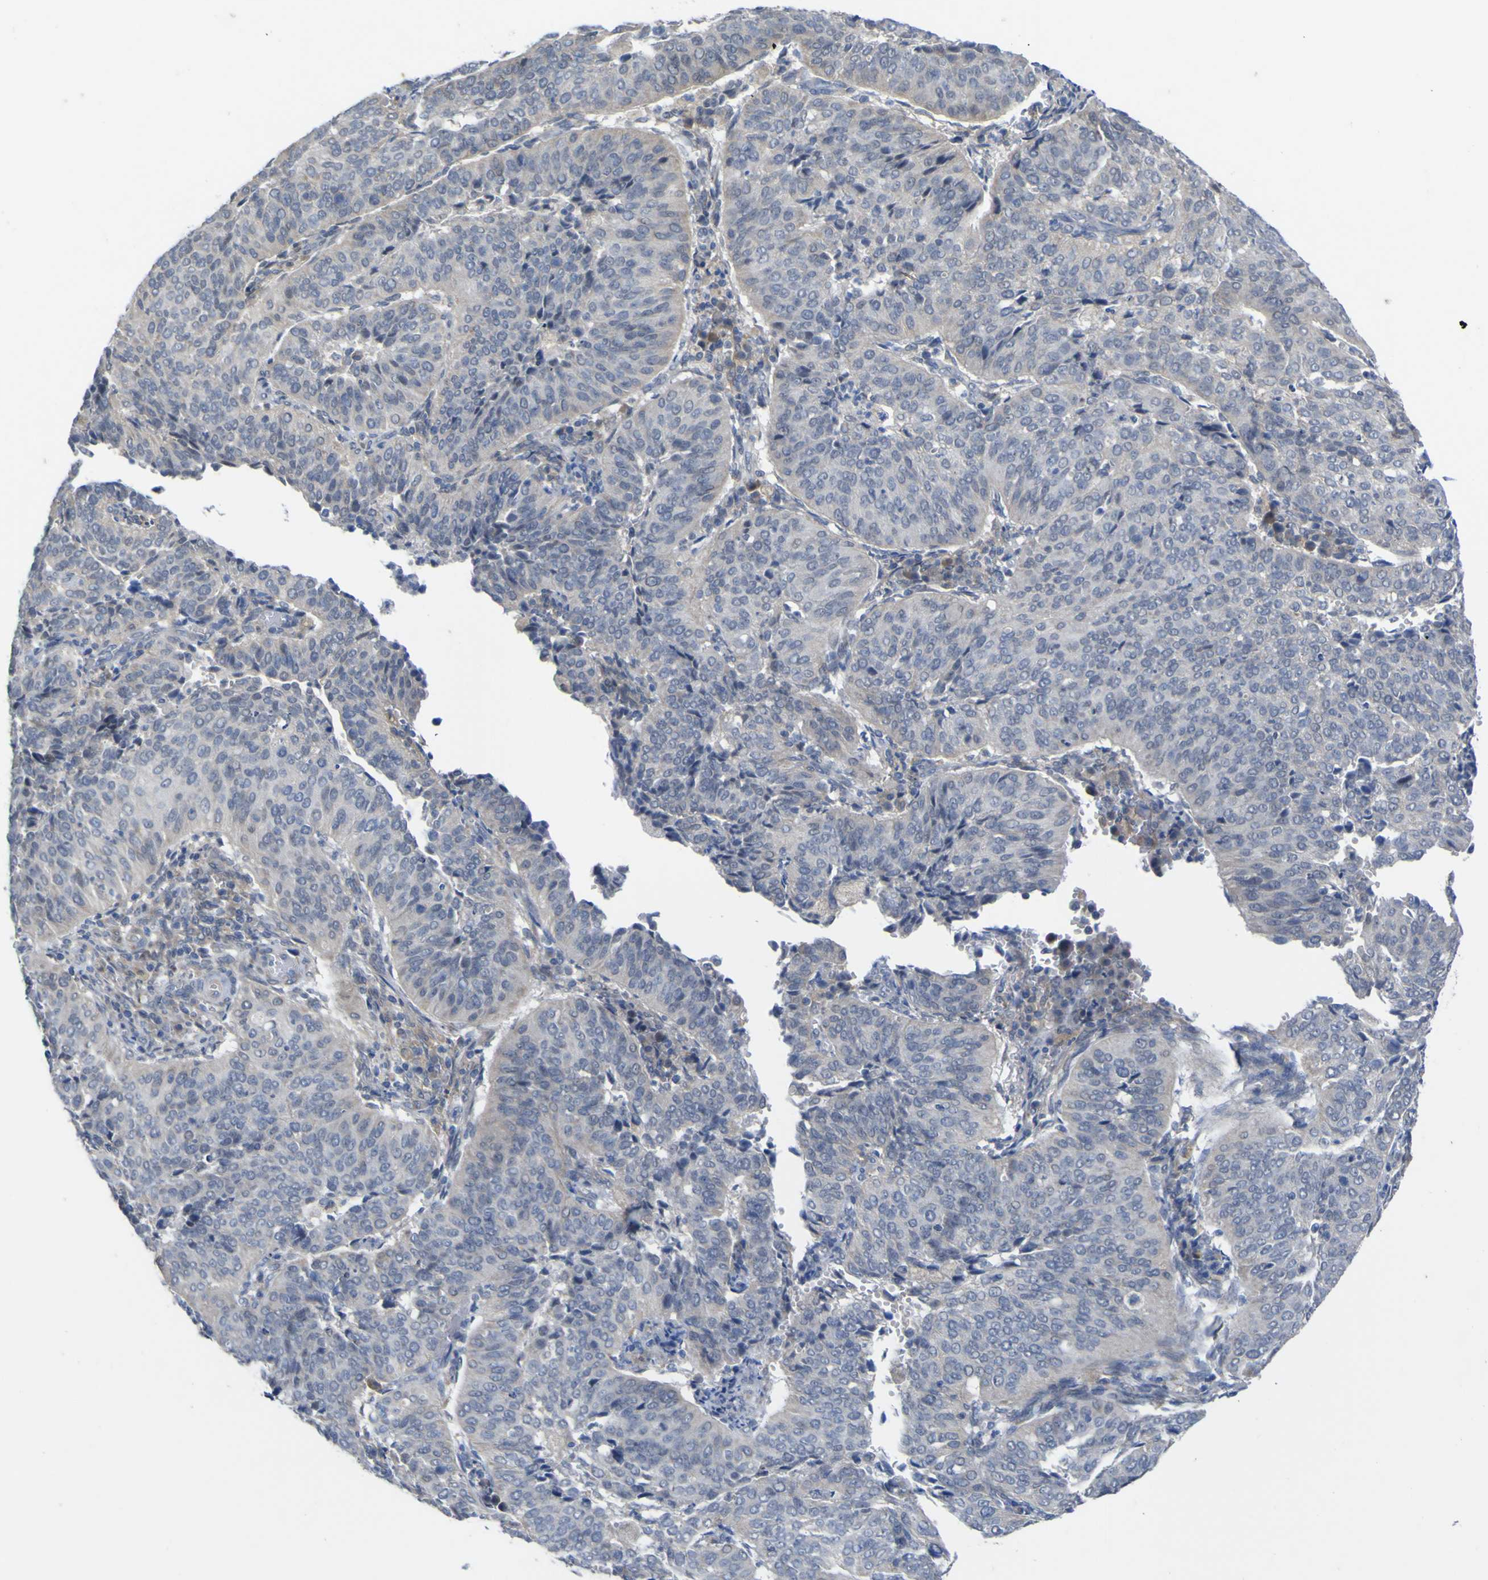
{"staining": {"intensity": "moderate", "quantity": "<25%", "location": "cytoplasmic/membranous"}, "tissue": "cervical cancer", "cell_type": "Tumor cells", "image_type": "cancer", "snomed": [{"axis": "morphology", "description": "Normal tissue, NOS"}, {"axis": "morphology", "description": "Squamous cell carcinoma, NOS"}, {"axis": "topography", "description": "Cervix"}], "caption": "Cervical cancer tissue shows moderate cytoplasmic/membranous positivity in approximately <25% of tumor cells, visualized by immunohistochemistry.", "gene": "TNFRSF11A", "patient": {"sex": "female", "age": 39}}